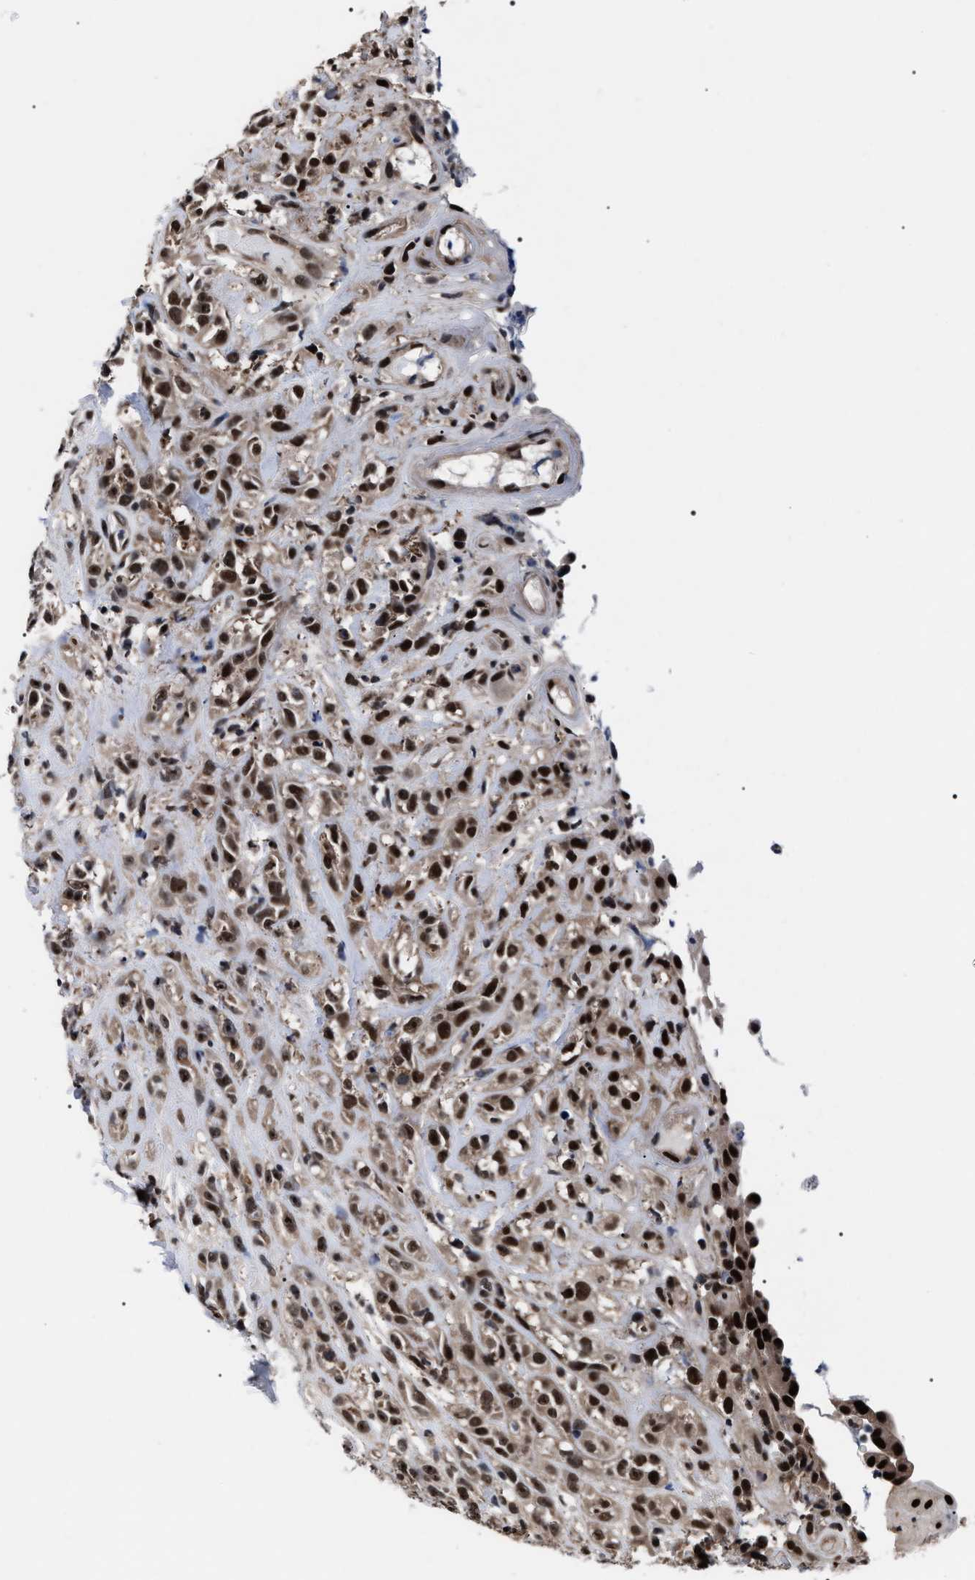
{"staining": {"intensity": "strong", "quantity": ">75%", "location": "cytoplasmic/membranous,nuclear"}, "tissue": "head and neck cancer", "cell_type": "Tumor cells", "image_type": "cancer", "snomed": [{"axis": "morphology", "description": "Normal tissue, NOS"}, {"axis": "morphology", "description": "Squamous cell carcinoma, NOS"}, {"axis": "topography", "description": "Cartilage tissue"}, {"axis": "topography", "description": "Head-Neck"}], "caption": "Immunohistochemistry (IHC) photomicrograph of neoplastic tissue: head and neck squamous cell carcinoma stained using immunohistochemistry shows high levels of strong protein expression localized specifically in the cytoplasmic/membranous and nuclear of tumor cells, appearing as a cytoplasmic/membranous and nuclear brown color.", "gene": "CSNK2A1", "patient": {"sex": "male", "age": 62}}